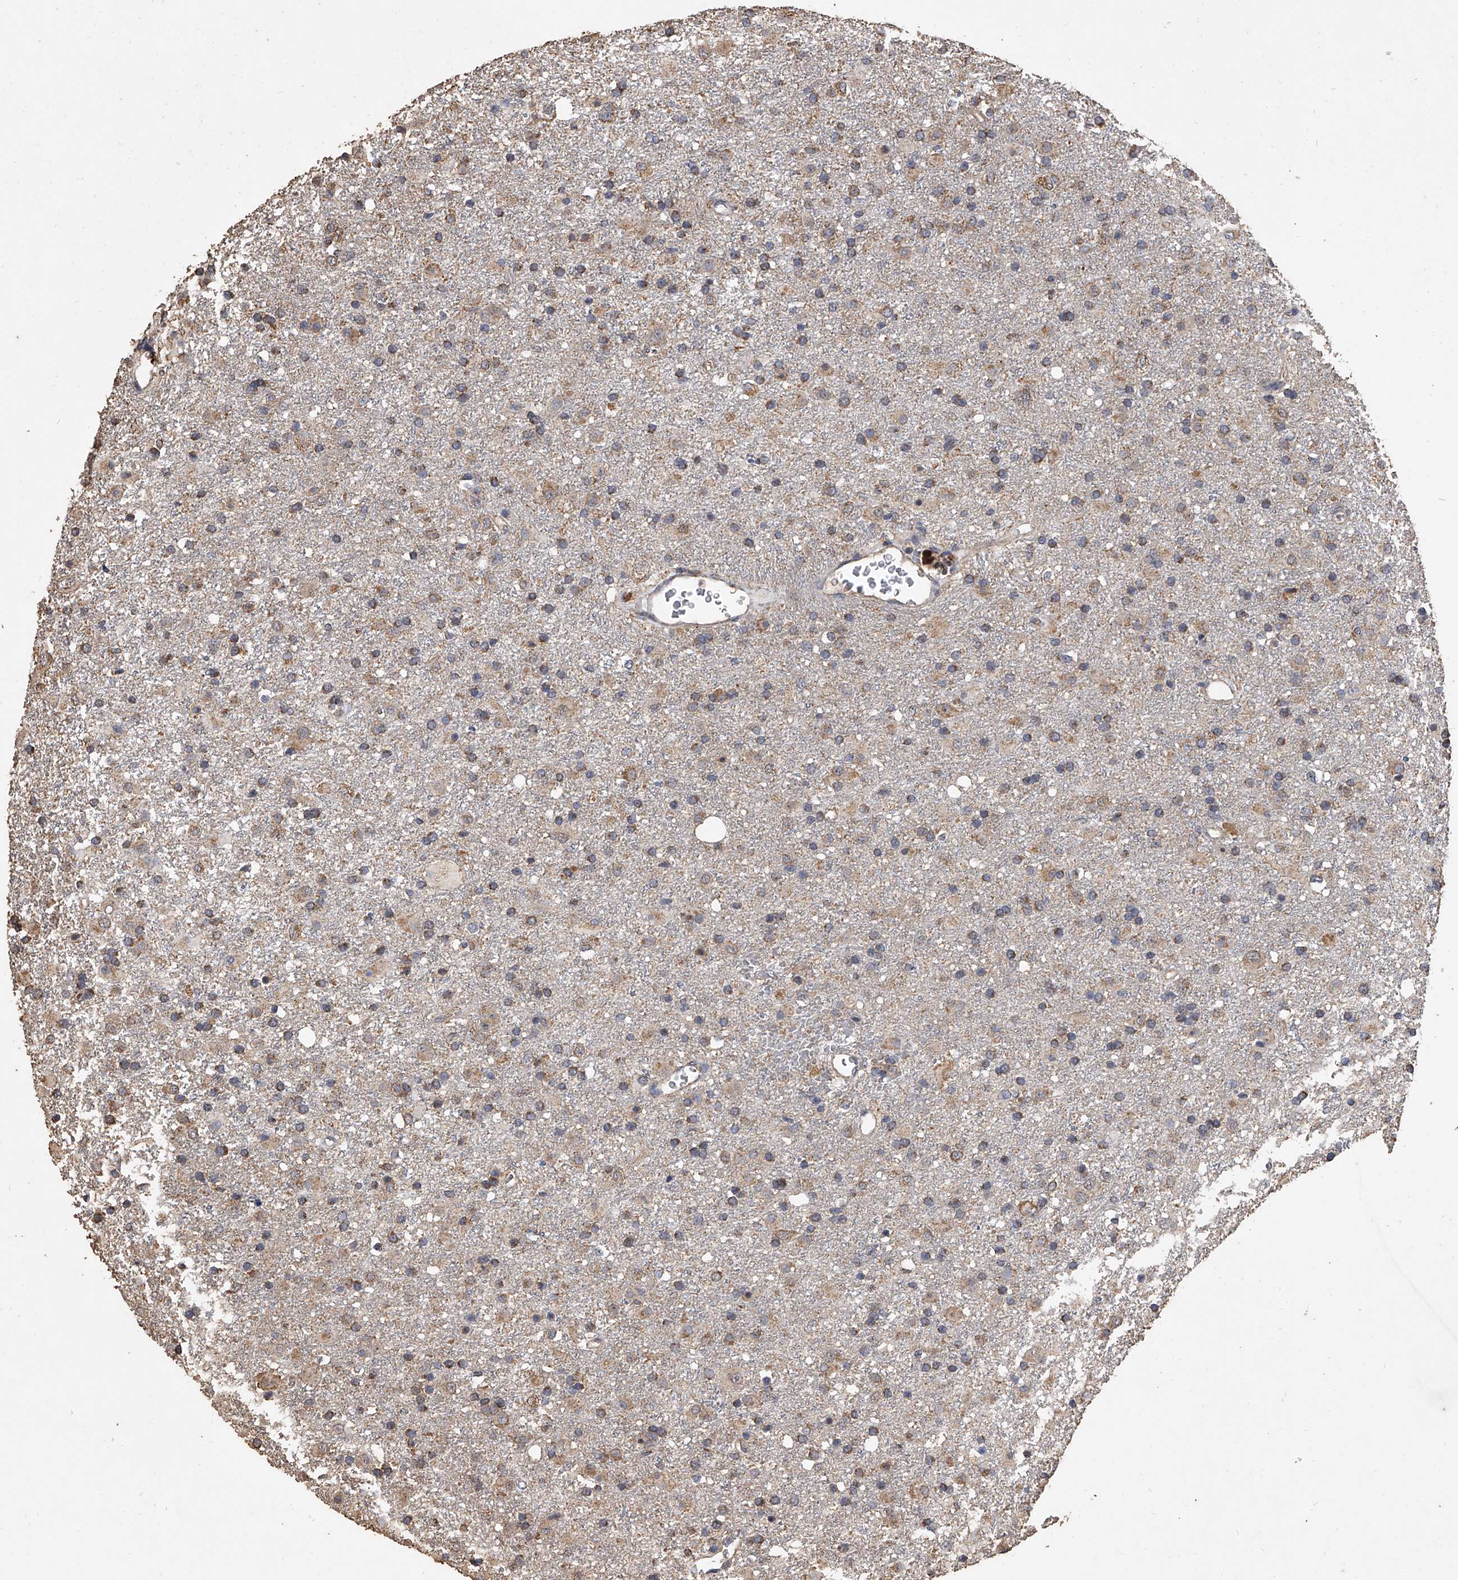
{"staining": {"intensity": "moderate", "quantity": "25%-75%", "location": "cytoplasmic/membranous"}, "tissue": "glioma", "cell_type": "Tumor cells", "image_type": "cancer", "snomed": [{"axis": "morphology", "description": "Glioma, malignant, Low grade"}, {"axis": "topography", "description": "Brain"}], "caption": "This histopathology image shows low-grade glioma (malignant) stained with immunohistochemistry (IHC) to label a protein in brown. The cytoplasmic/membranous of tumor cells show moderate positivity for the protein. Nuclei are counter-stained blue.", "gene": "MRPL28", "patient": {"sex": "male", "age": 65}}